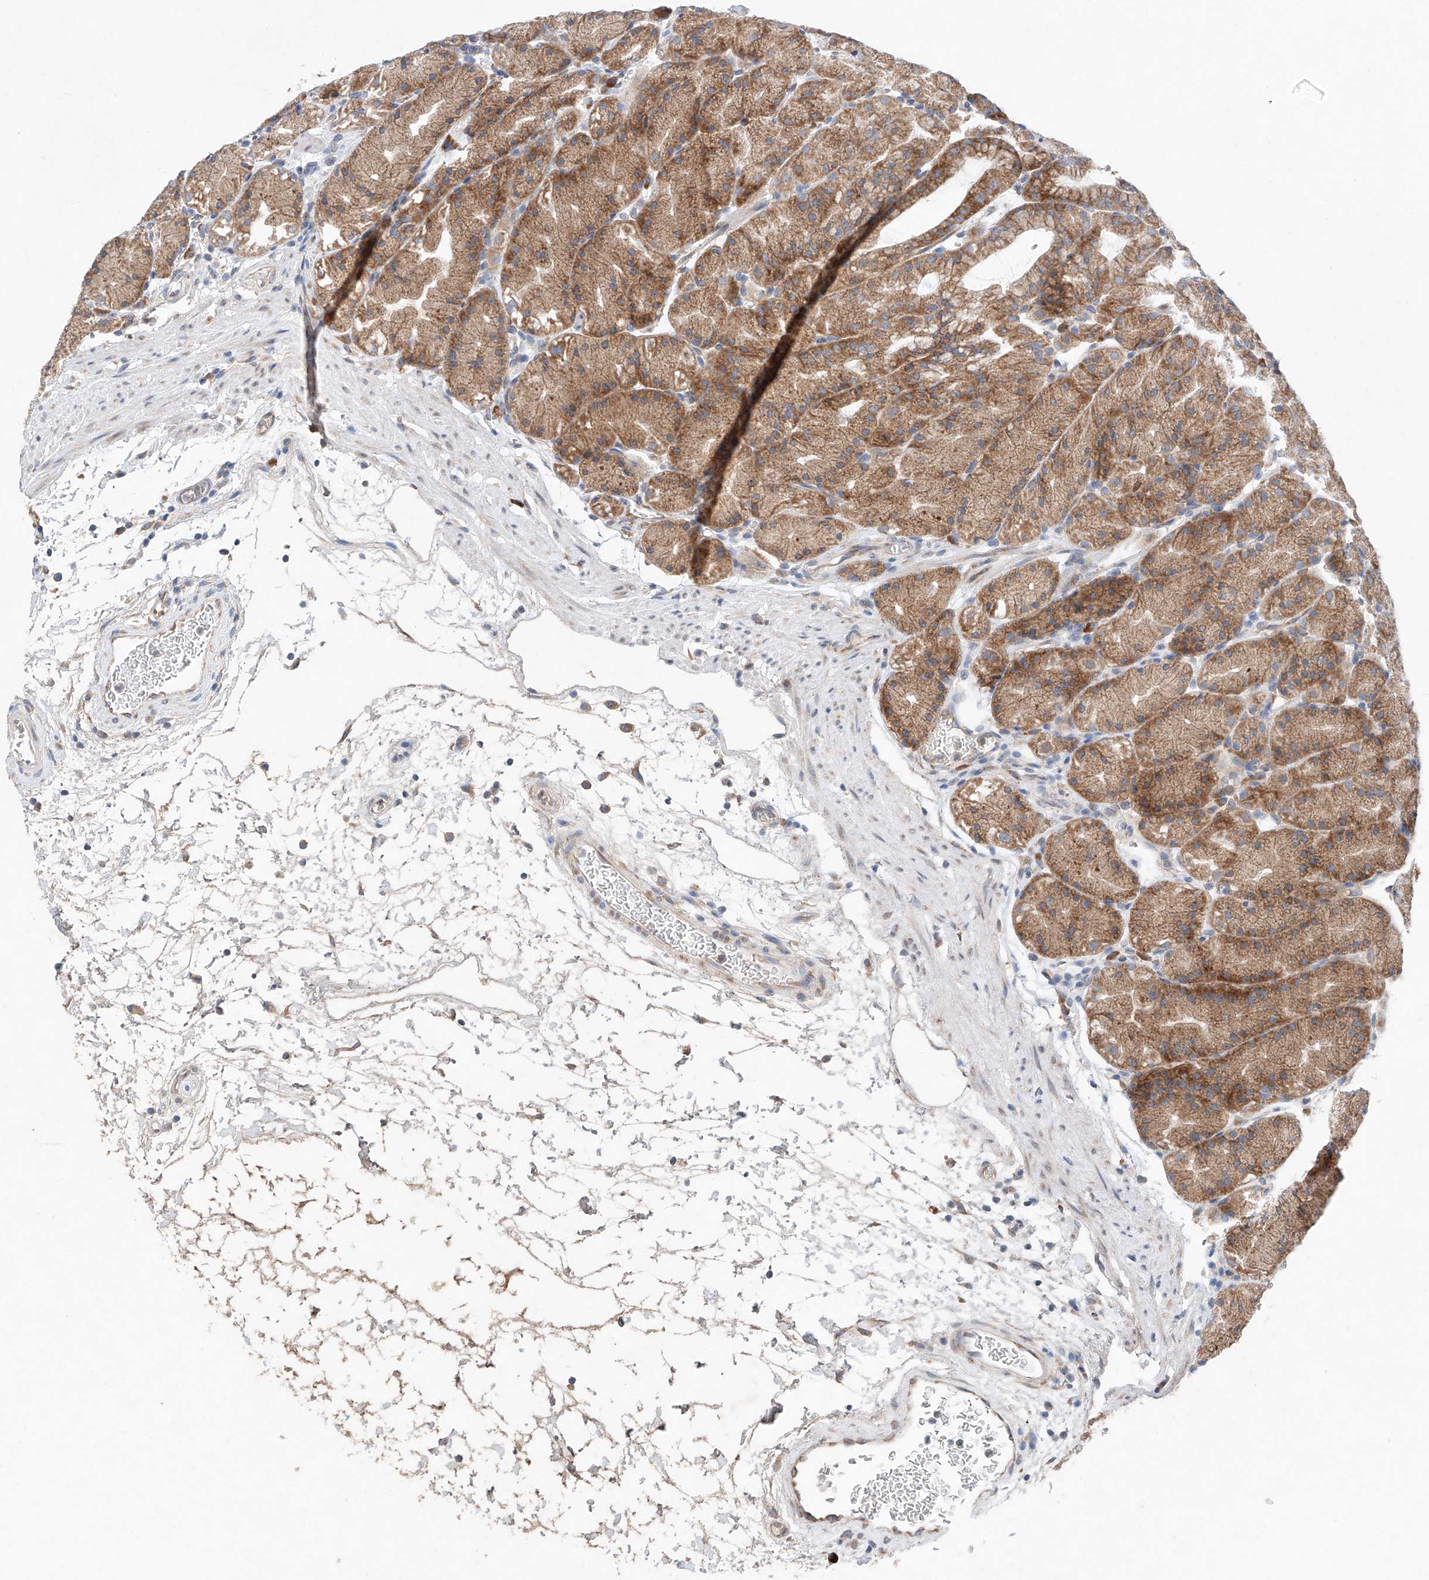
{"staining": {"intensity": "moderate", "quantity": ">75%", "location": "cytoplasmic/membranous"}, "tissue": "stomach", "cell_type": "Glandular cells", "image_type": "normal", "snomed": [{"axis": "morphology", "description": "Normal tissue, NOS"}, {"axis": "topography", "description": "Stomach, upper"}], "caption": "Brown immunohistochemical staining in normal human stomach displays moderate cytoplasmic/membranous staining in approximately >75% of glandular cells.", "gene": "FASTK", "patient": {"sex": "male", "age": 48}}